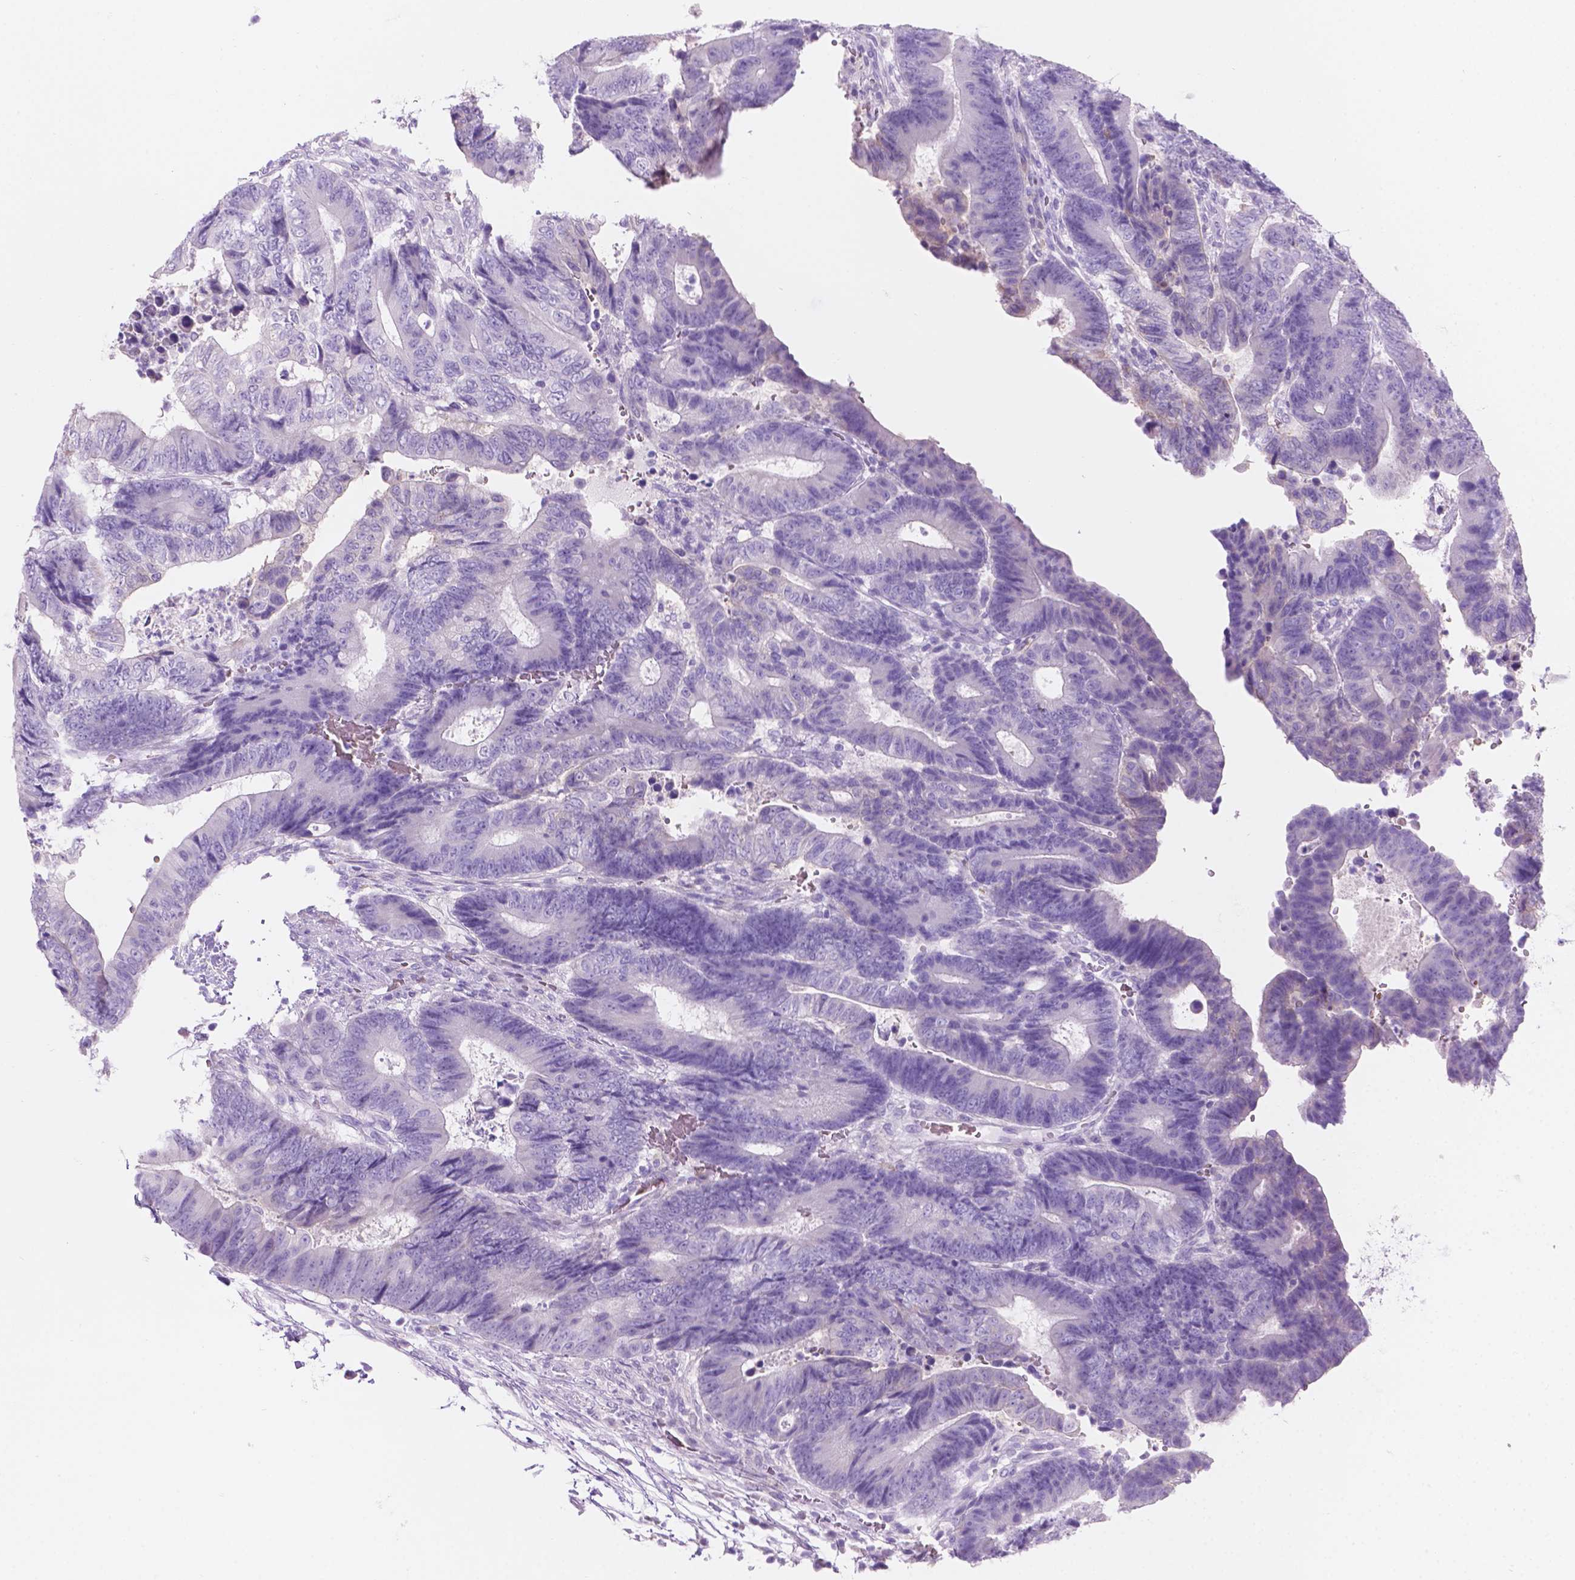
{"staining": {"intensity": "negative", "quantity": "none", "location": "none"}, "tissue": "colorectal cancer", "cell_type": "Tumor cells", "image_type": "cancer", "snomed": [{"axis": "morphology", "description": "Adenocarcinoma, NOS"}, {"axis": "topography", "description": "Colon"}], "caption": "Immunohistochemistry (IHC) of colorectal cancer displays no positivity in tumor cells.", "gene": "GRIN2B", "patient": {"sex": "female", "age": 48}}